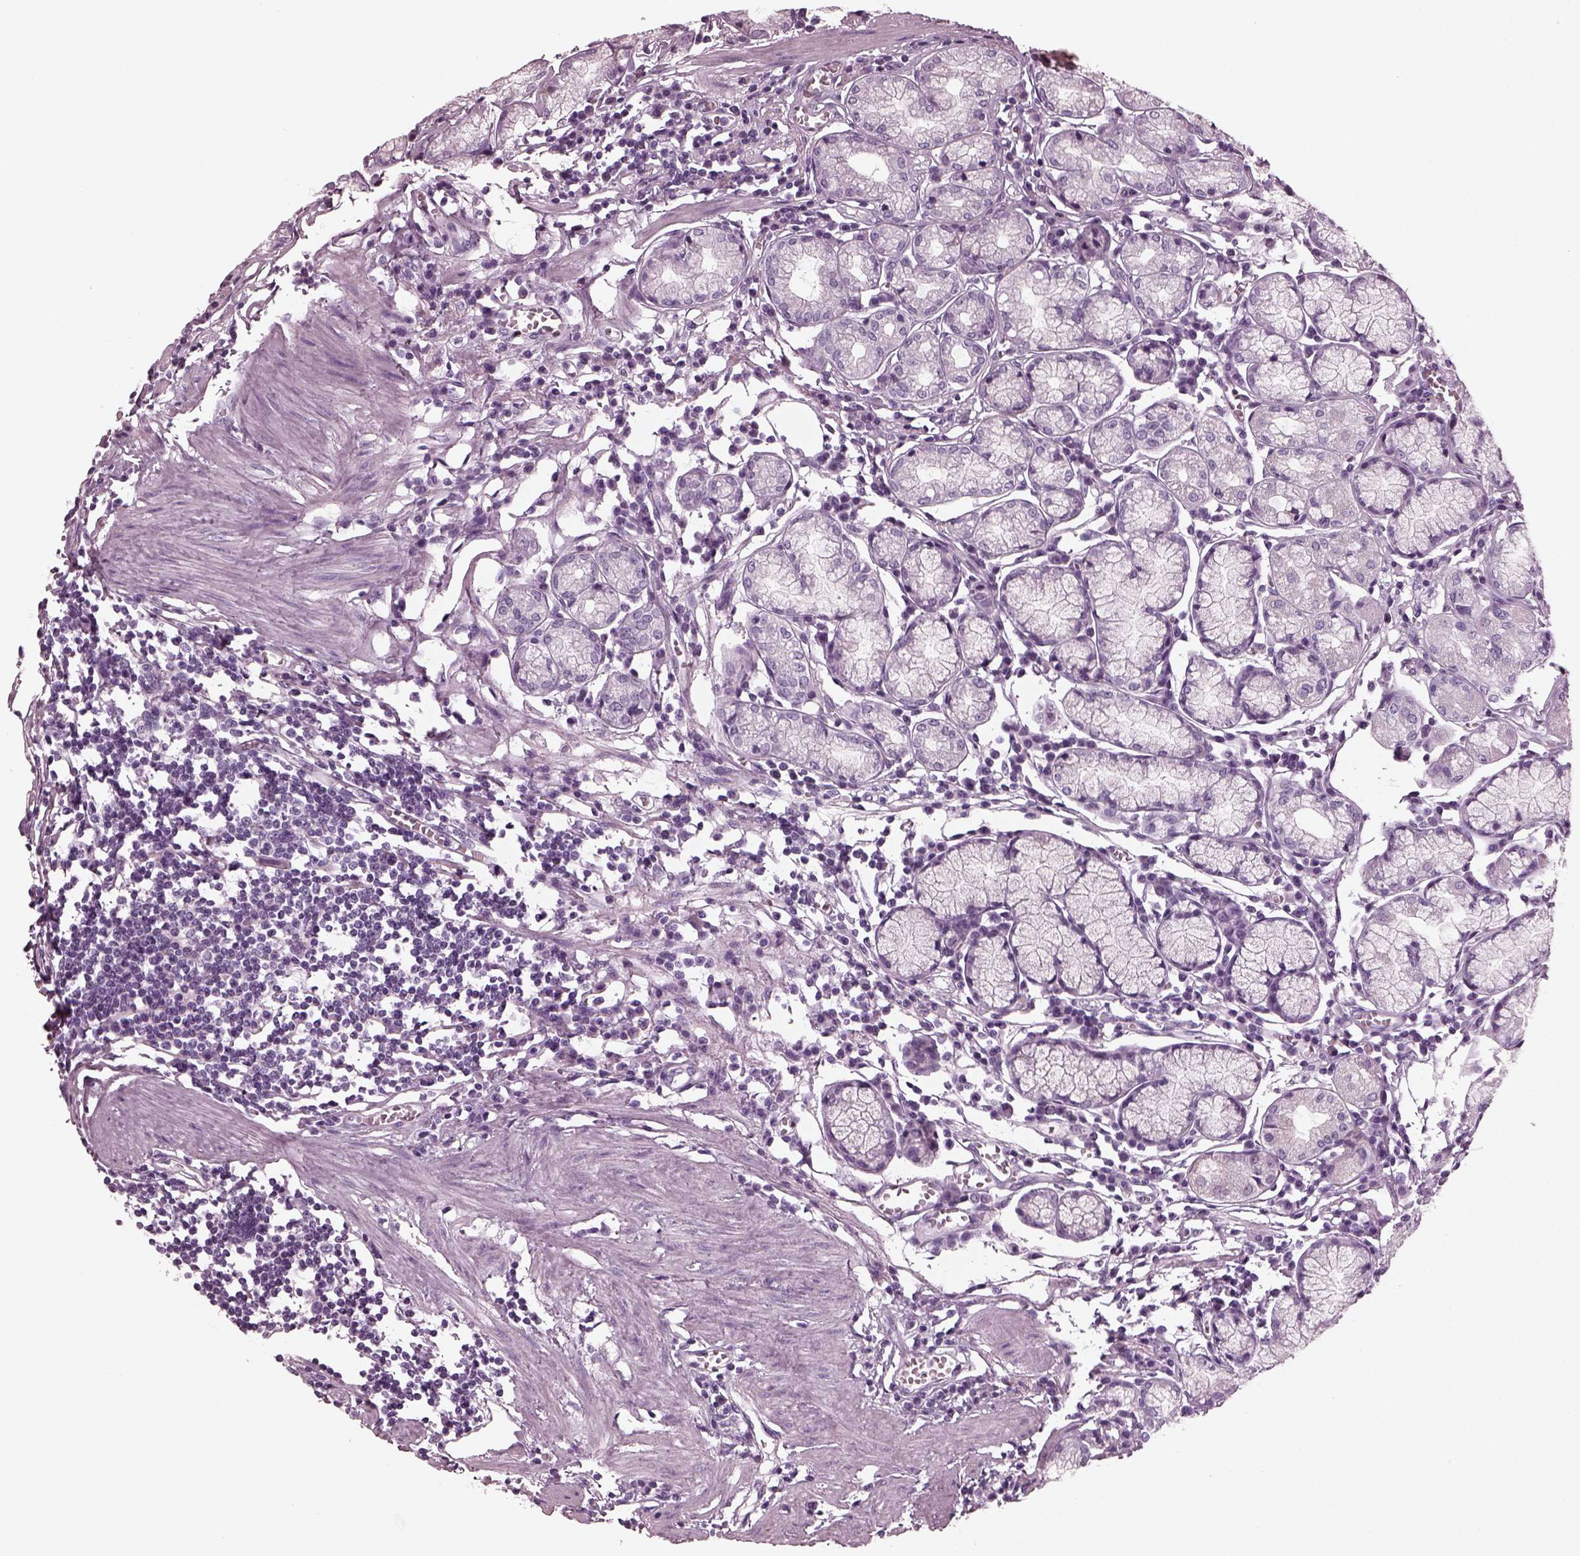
{"staining": {"intensity": "negative", "quantity": "none", "location": "none"}, "tissue": "stomach", "cell_type": "Glandular cells", "image_type": "normal", "snomed": [{"axis": "morphology", "description": "Normal tissue, NOS"}, {"axis": "topography", "description": "Stomach"}], "caption": "A high-resolution micrograph shows IHC staining of benign stomach, which exhibits no significant staining in glandular cells. (DAB immunohistochemistry (IHC), high magnification).", "gene": "RCVRN", "patient": {"sex": "male", "age": 55}}